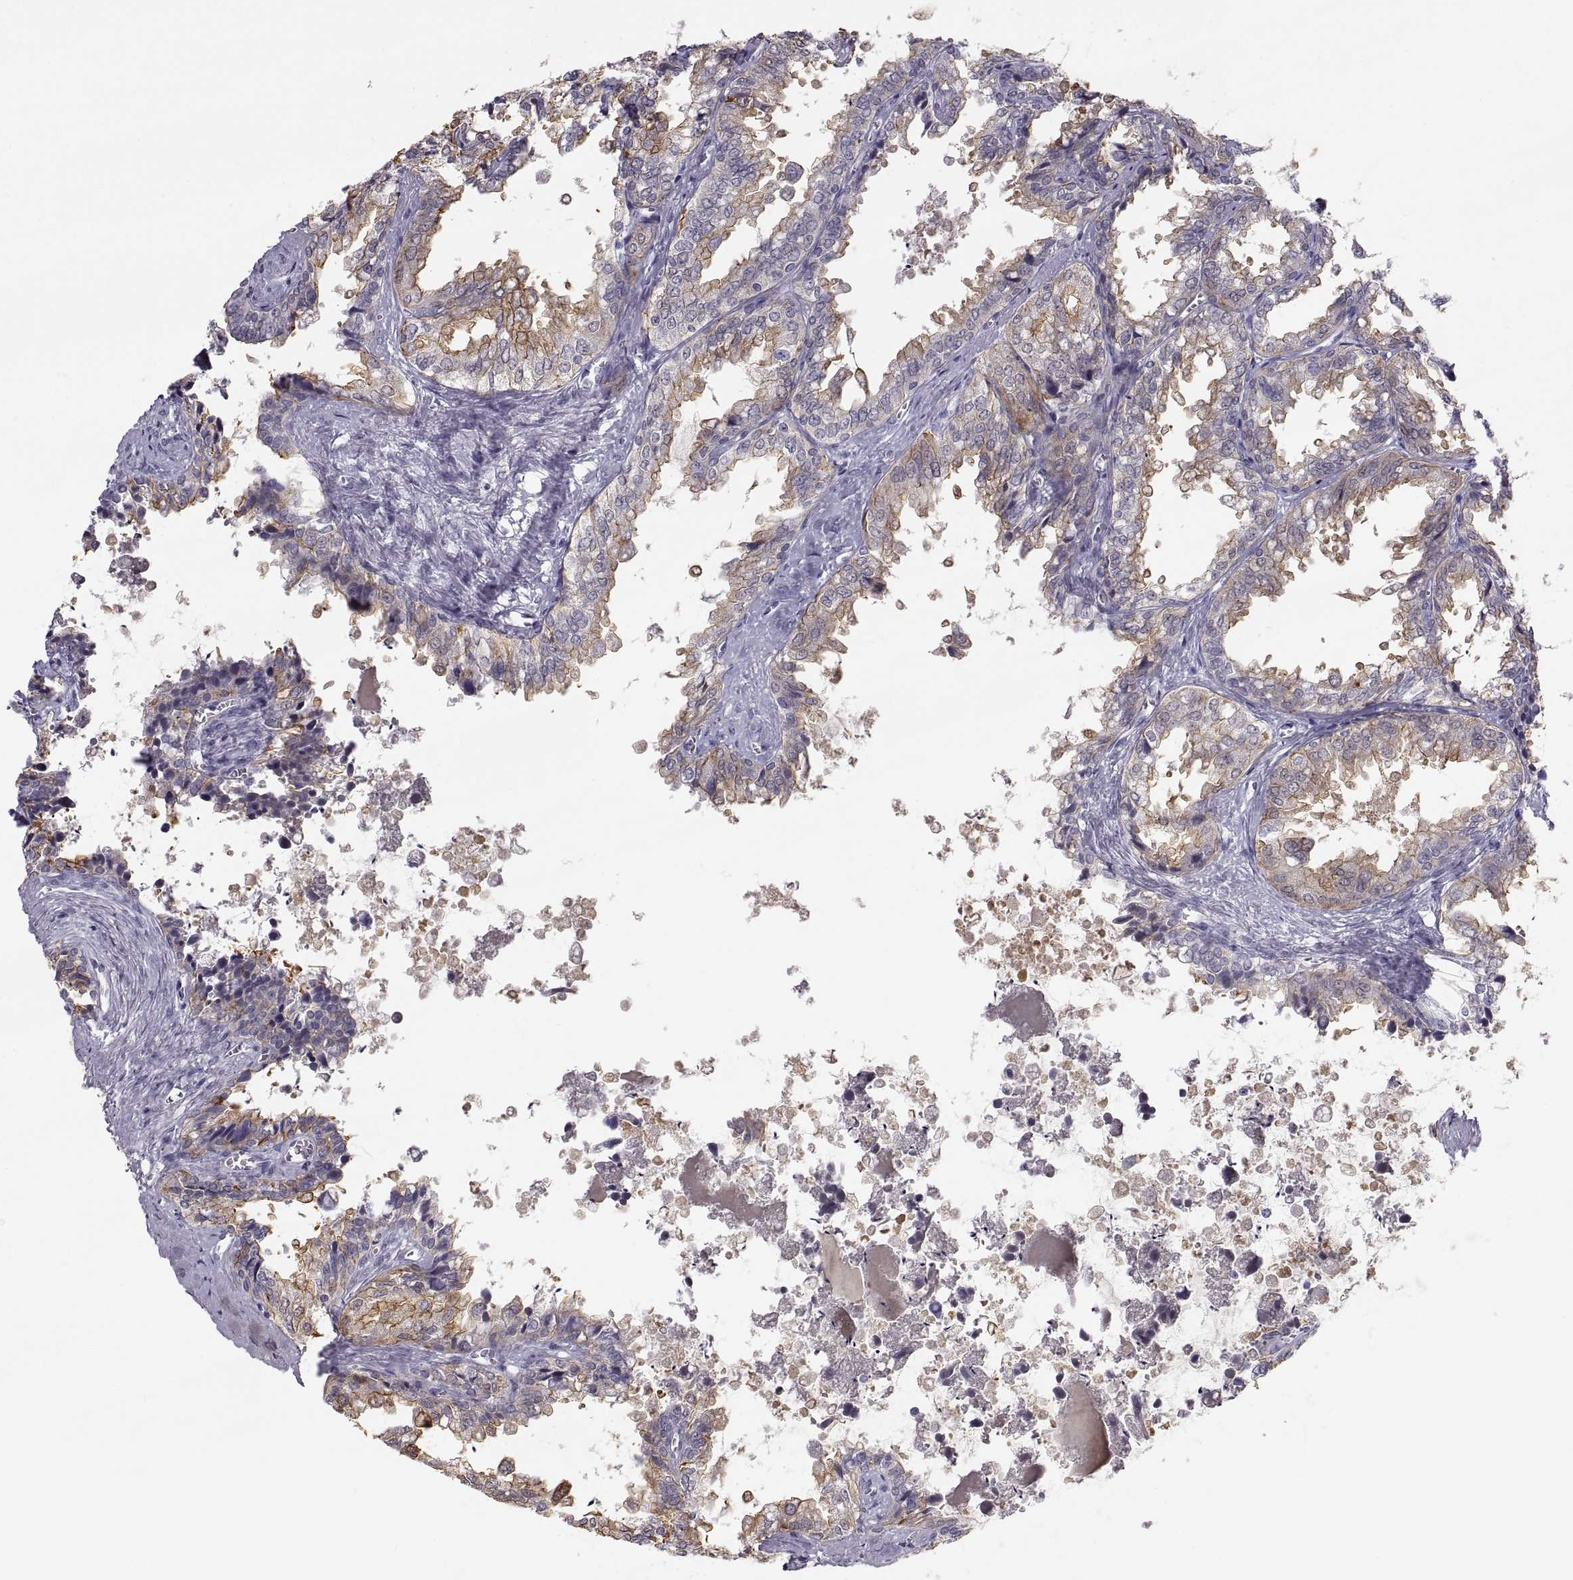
{"staining": {"intensity": "strong", "quantity": "25%-75%", "location": "cytoplasmic/membranous"}, "tissue": "seminal vesicle", "cell_type": "Glandular cells", "image_type": "normal", "snomed": [{"axis": "morphology", "description": "Normal tissue, NOS"}, {"axis": "topography", "description": "Seminal veicle"}], "caption": "Seminal vesicle stained with a brown dye displays strong cytoplasmic/membranous positive expression in about 25%-75% of glandular cells.", "gene": "ZNF185", "patient": {"sex": "male", "age": 67}}